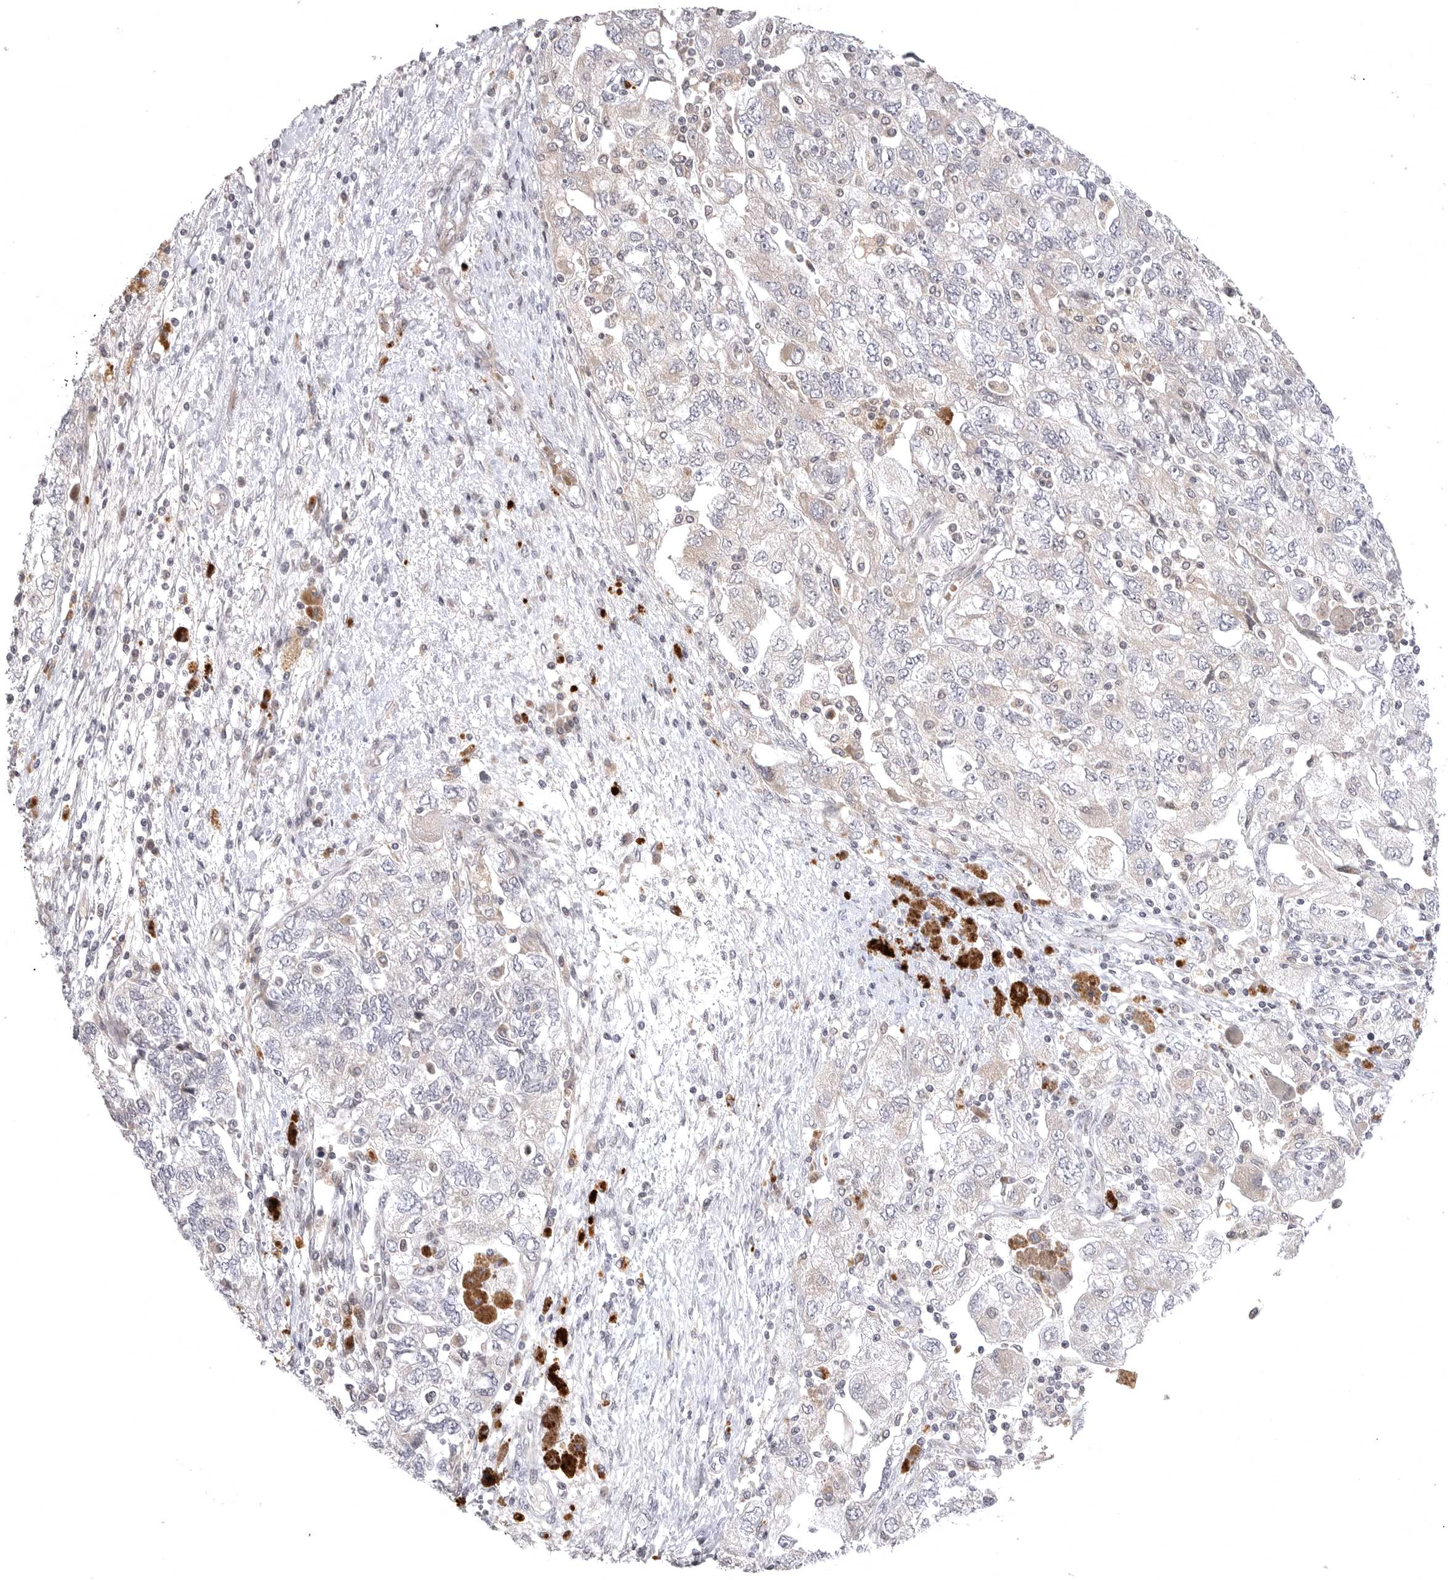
{"staining": {"intensity": "negative", "quantity": "none", "location": "none"}, "tissue": "ovarian cancer", "cell_type": "Tumor cells", "image_type": "cancer", "snomed": [{"axis": "morphology", "description": "Carcinoma, NOS"}, {"axis": "morphology", "description": "Cystadenocarcinoma, serous, NOS"}, {"axis": "topography", "description": "Ovary"}], "caption": "Tumor cells are negative for brown protein staining in ovarian cancer.", "gene": "CD300LD", "patient": {"sex": "female", "age": 69}}